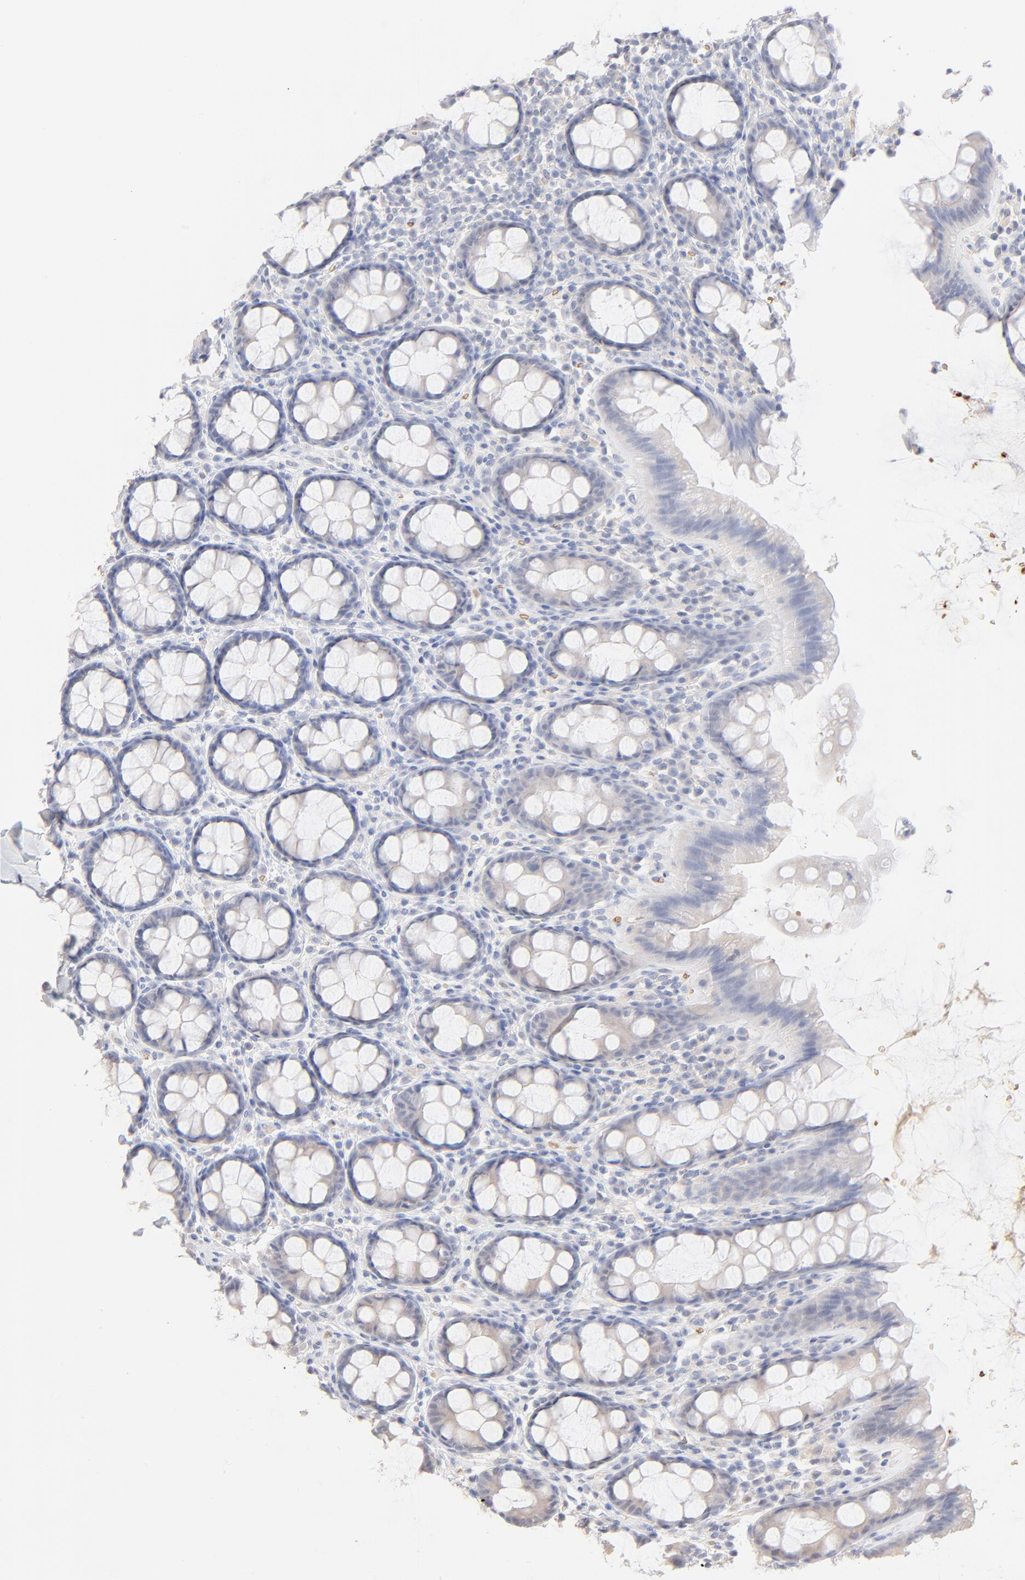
{"staining": {"intensity": "negative", "quantity": "none", "location": "none"}, "tissue": "rectum", "cell_type": "Glandular cells", "image_type": "normal", "snomed": [{"axis": "morphology", "description": "Normal tissue, NOS"}, {"axis": "topography", "description": "Rectum"}], "caption": "Immunohistochemistry (IHC) photomicrograph of normal rectum: human rectum stained with DAB (3,3'-diaminobenzidine) demonstrates no significant protein staining in glandular cells.", "gene": "SPTB", "patient": {"sex": "male", "age": 92}}